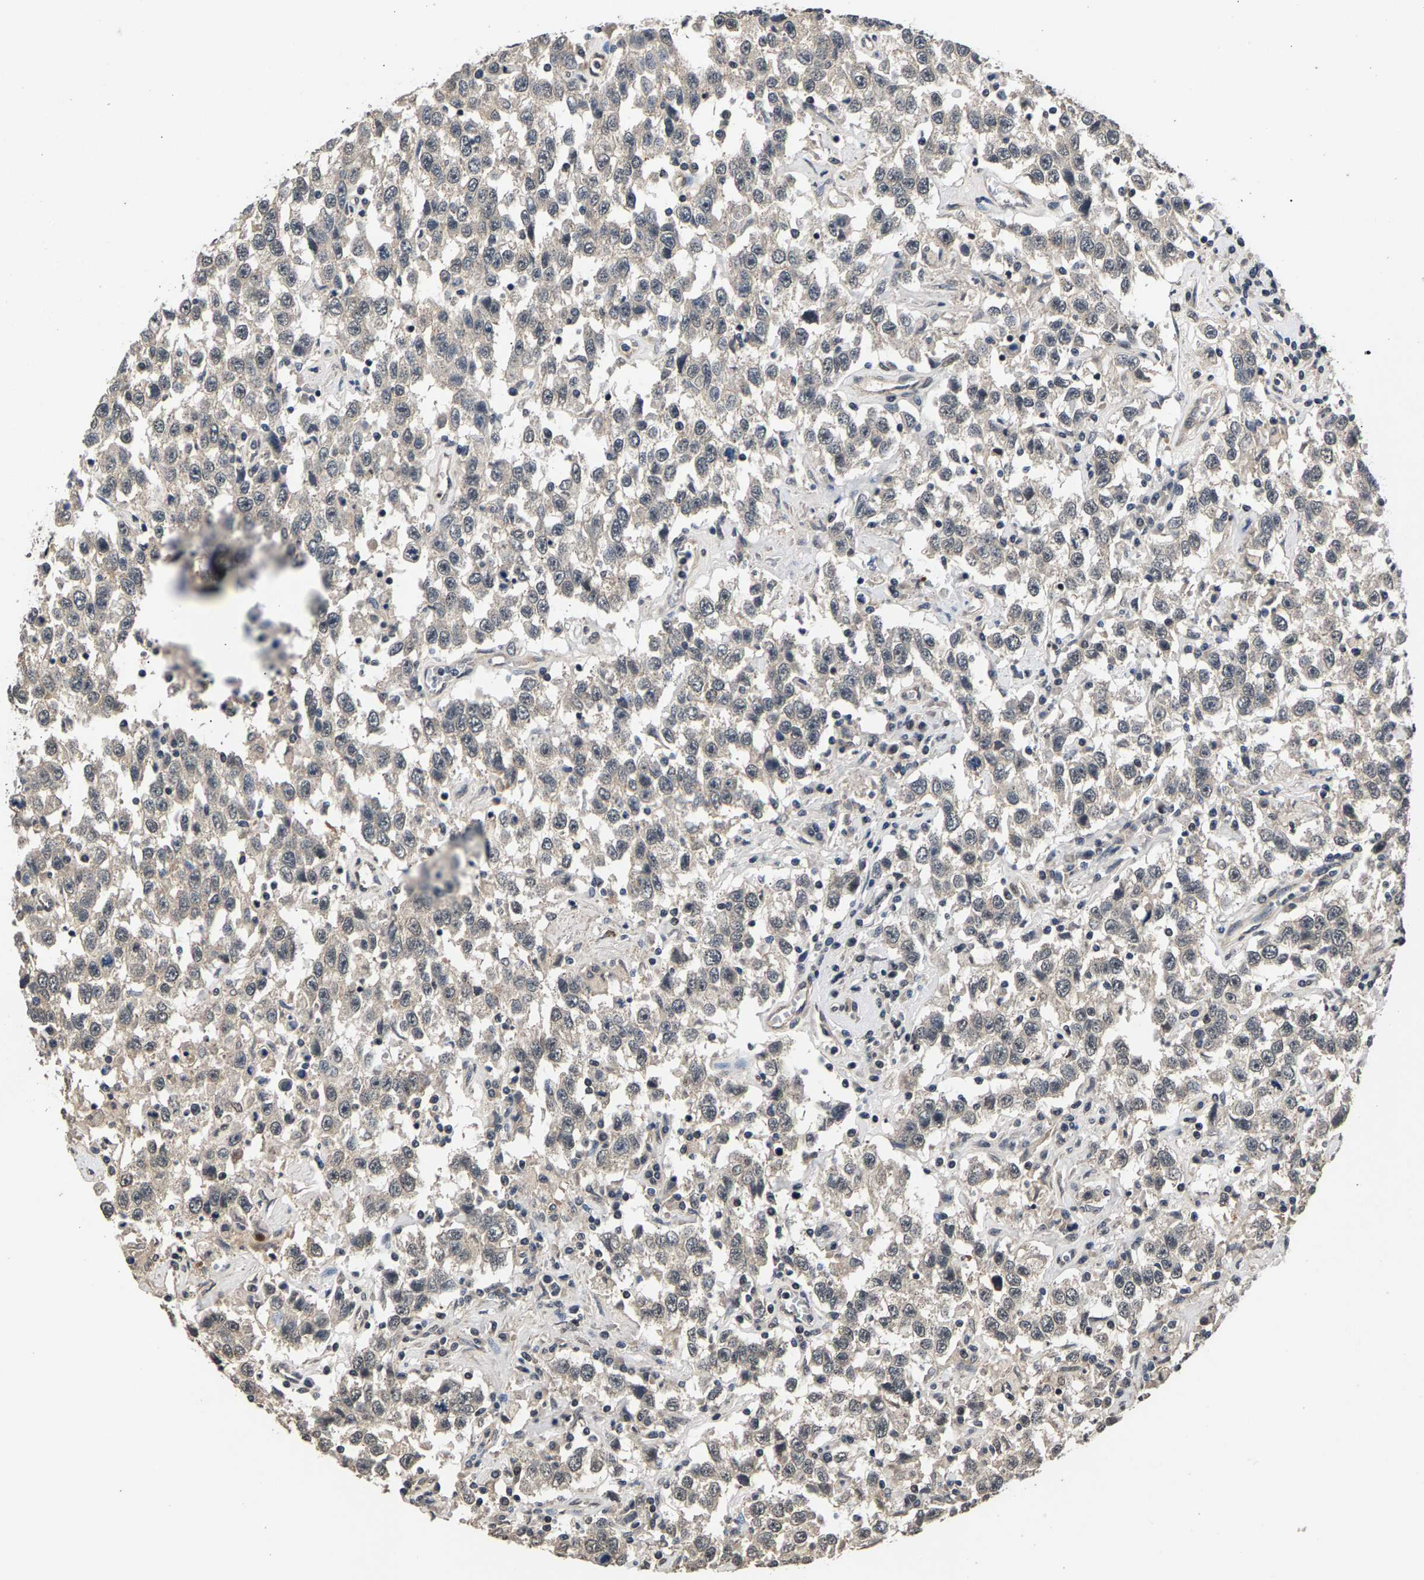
{"staining": {"intensity": "weak", "quantity": "25%-75%", "location": "cytoplasmic/membranous,nuclear"}, "tissue": "testis cancer", "cell_type": "Tumor cells", "image_type": "cancer", "snomed": [{"axis": "morphology", "description": "Seminoma, NOS"}, {"axis": "topography", "description": "Testis"}], "caption": "A histopathology image of human testis cancer stained for a protein shows weak cytoplasmic/membranous and nuclear brown staining in tumor cells.", "gene": "RBM33", "patient": {"sex": "male", "age": 41}}